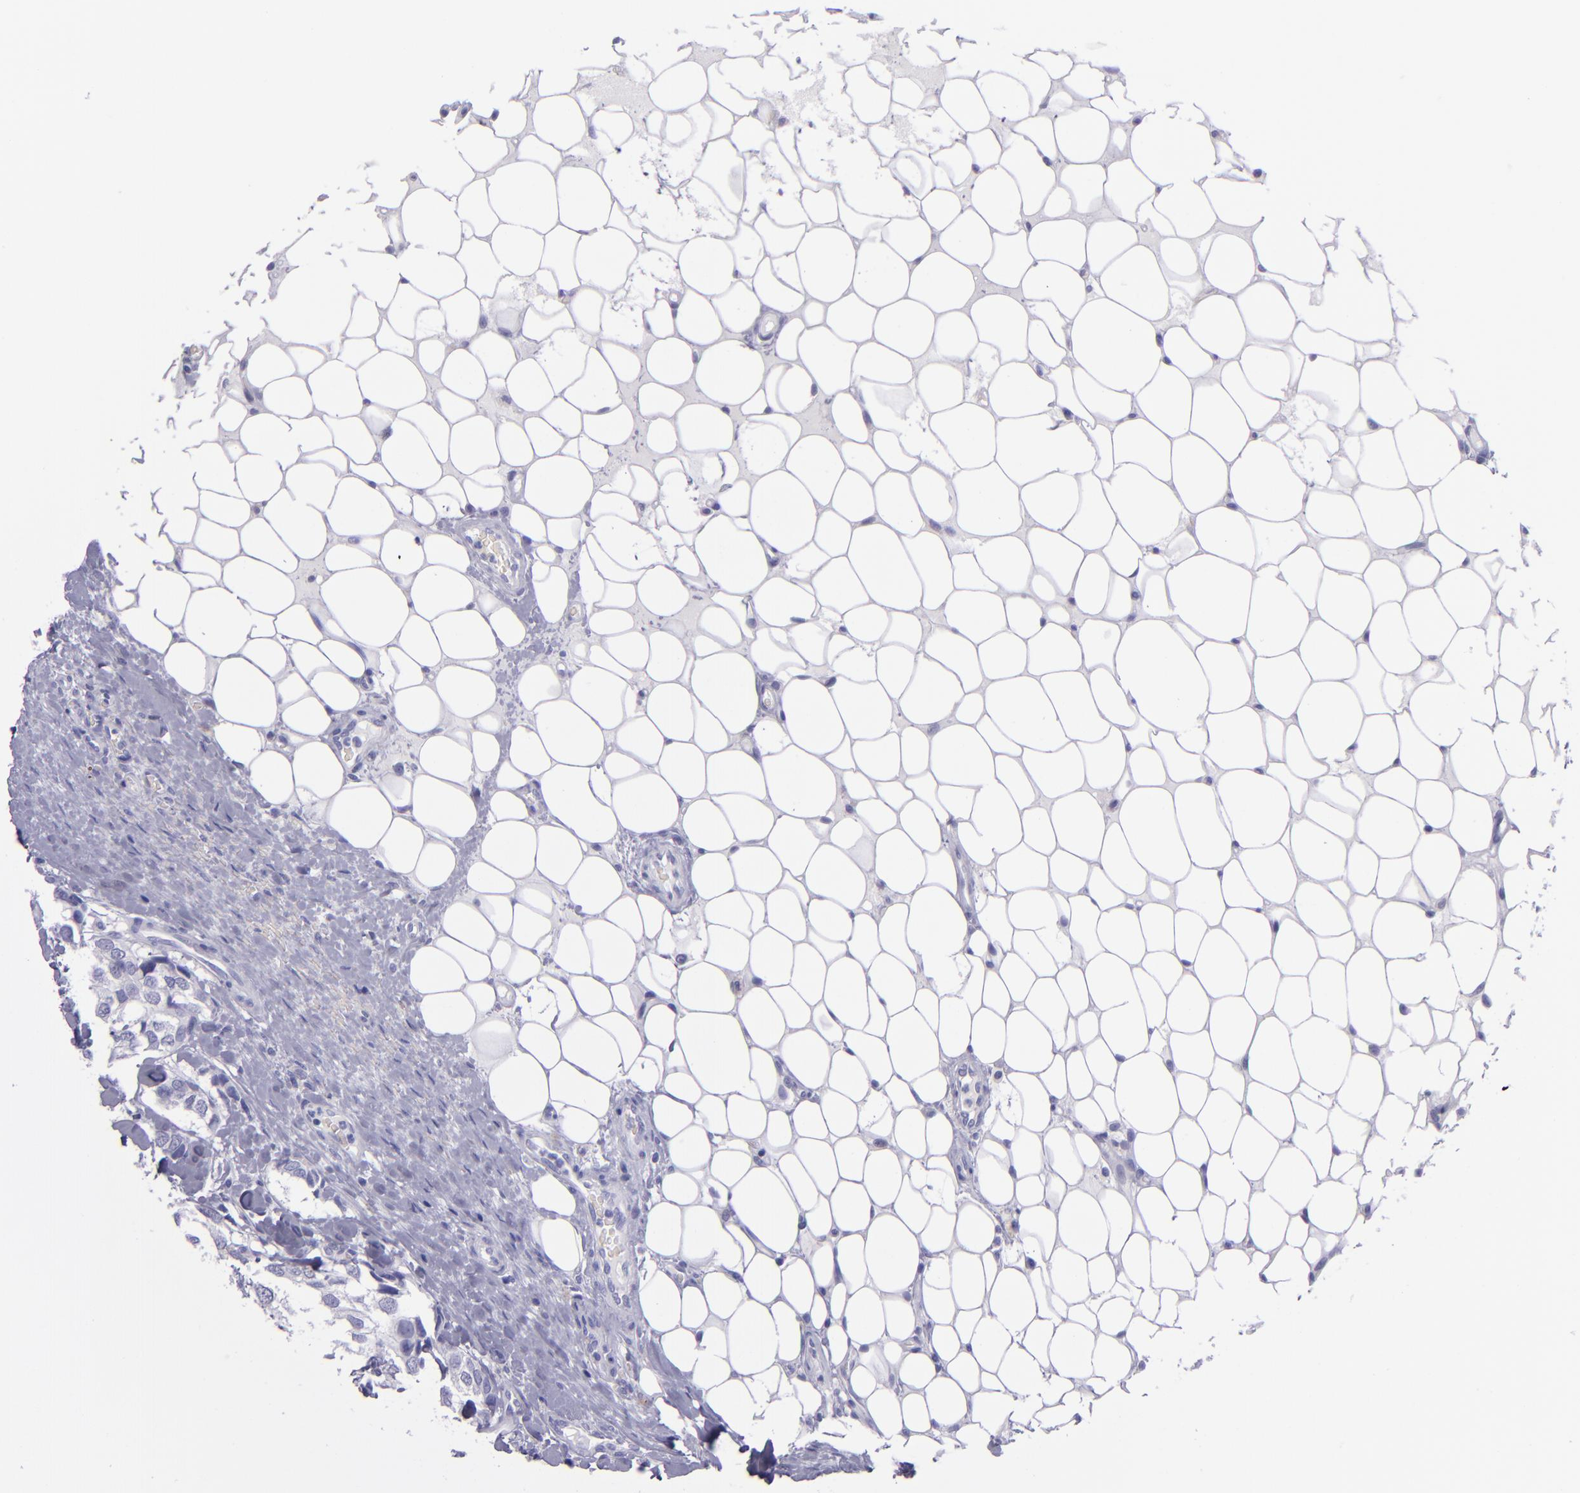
{"staining": {"intensity": "negative", "quantity": "none", "location": "none"}, "tissue": "breast cancer", "cell_type": "Tumor cells", "image_type": "cancer", "snomed": [{"axis": "morphology", "description": "Duct carcinoma"}, {"axis": "topography", "description": "Breast"}], "caption": "Human breast invasive ductal carcinoma stained for a protein using immunohistochemistry (IHC) demonstrates no staining in tumor cells.", "gene": "TNNT3", "patient": {"sex": "female", "age": 68}}